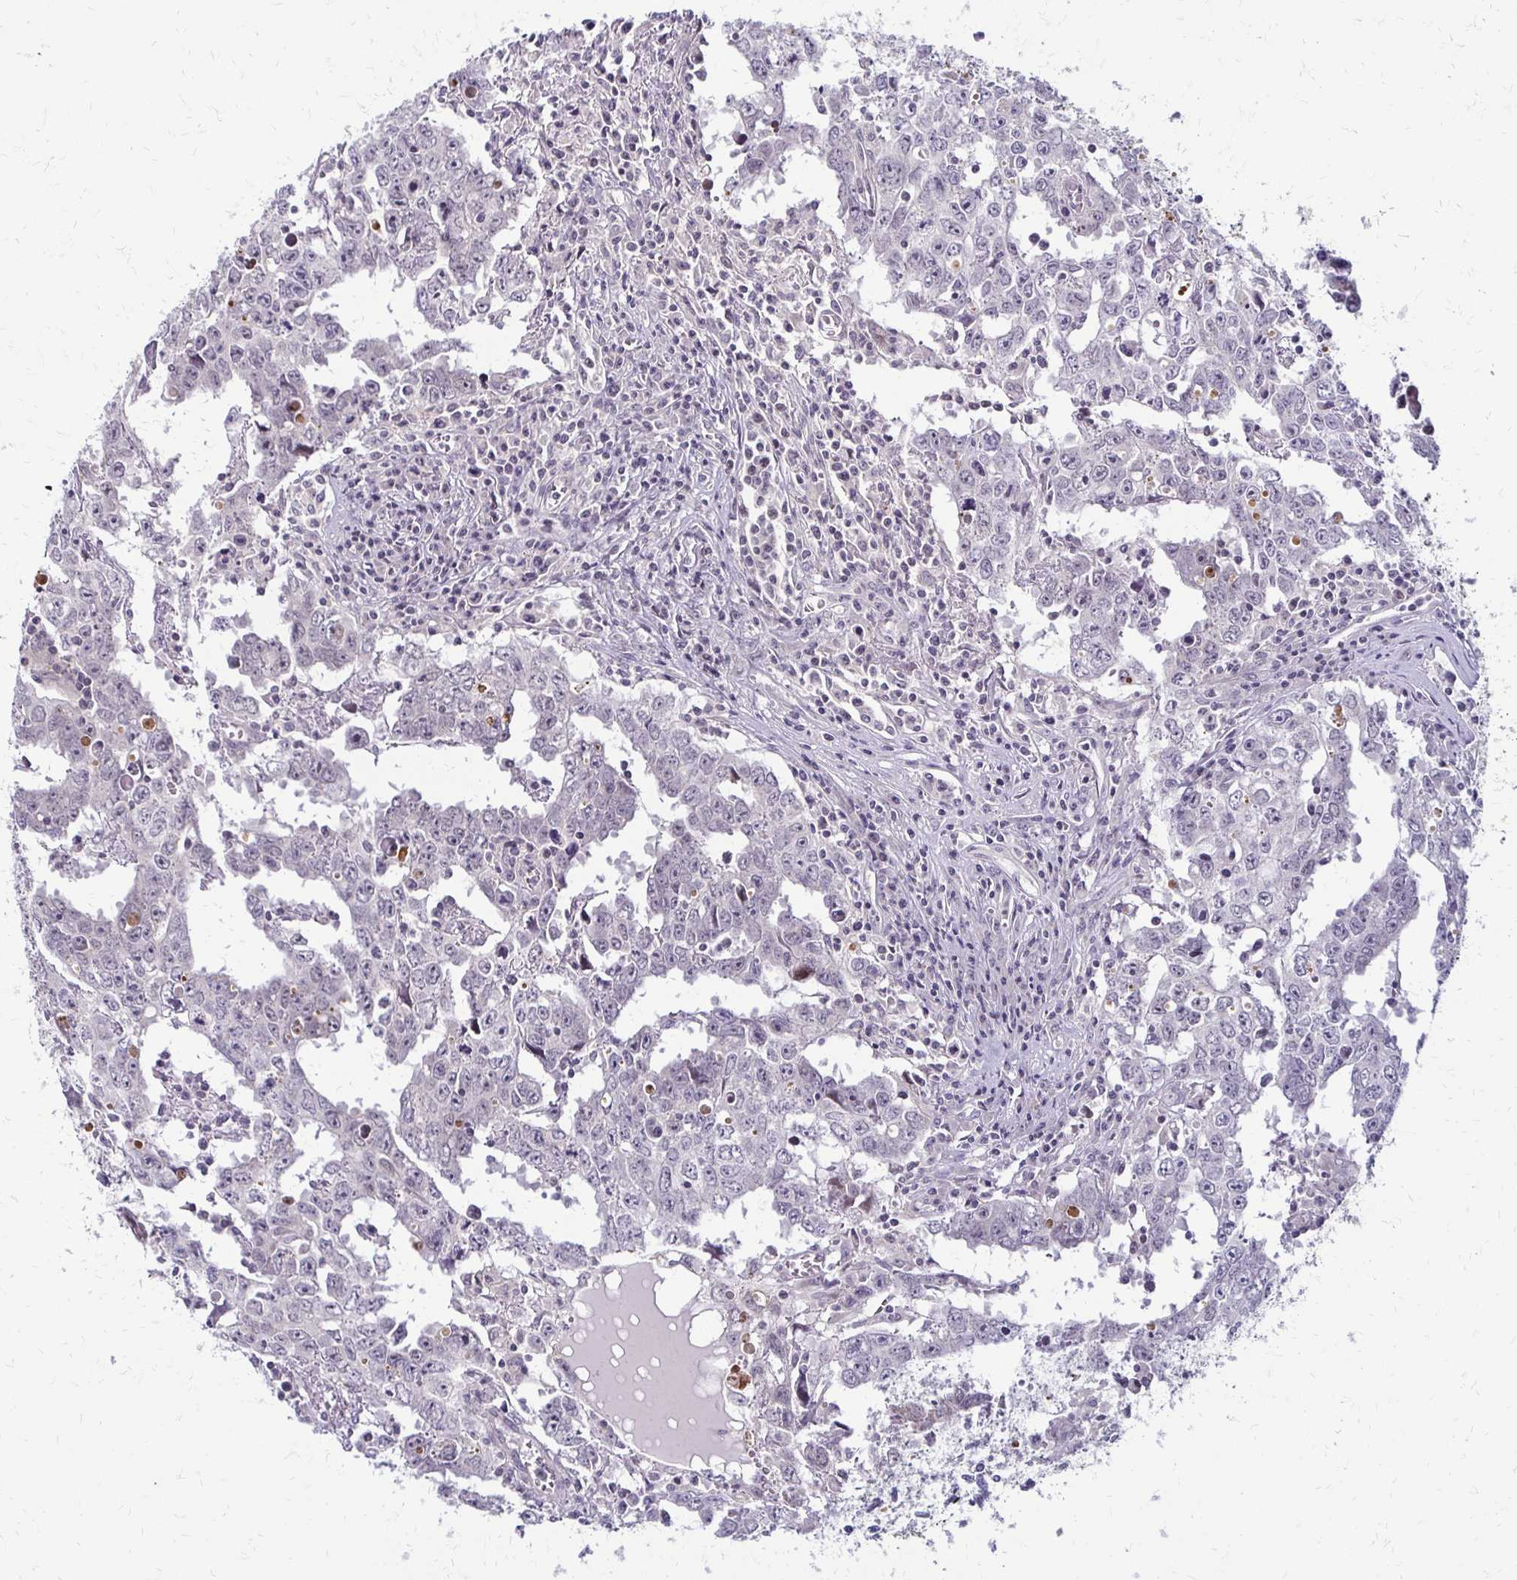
{"staining": {"intensity": "negative", "quantity": "none", "location": "none"}, "tissue": "testis cancer", "cell_type": "Tumor cells", "image_type": "cancer", "snomed": [{"axis": "morphology", "description": "Carcinoma, Embryonal, NOS"}, {"axis": "topography", "description": "Testis"}], "caption": "Immunohistochemistry (IHC) histopathology image of neoplastic tissue: human testis cancer (embryonal carcinoma) stained with DAB (3,3'-diaminobenzidine) displays no significant protein expression in tumor cells. The staining is performed using DAB (3,3'-diaminobenzidine) brown chromogen with nuclei counter-stained in using hematoxylin.", "gene": "TRIR", "patient": {"sex": "male", "age": 22}}